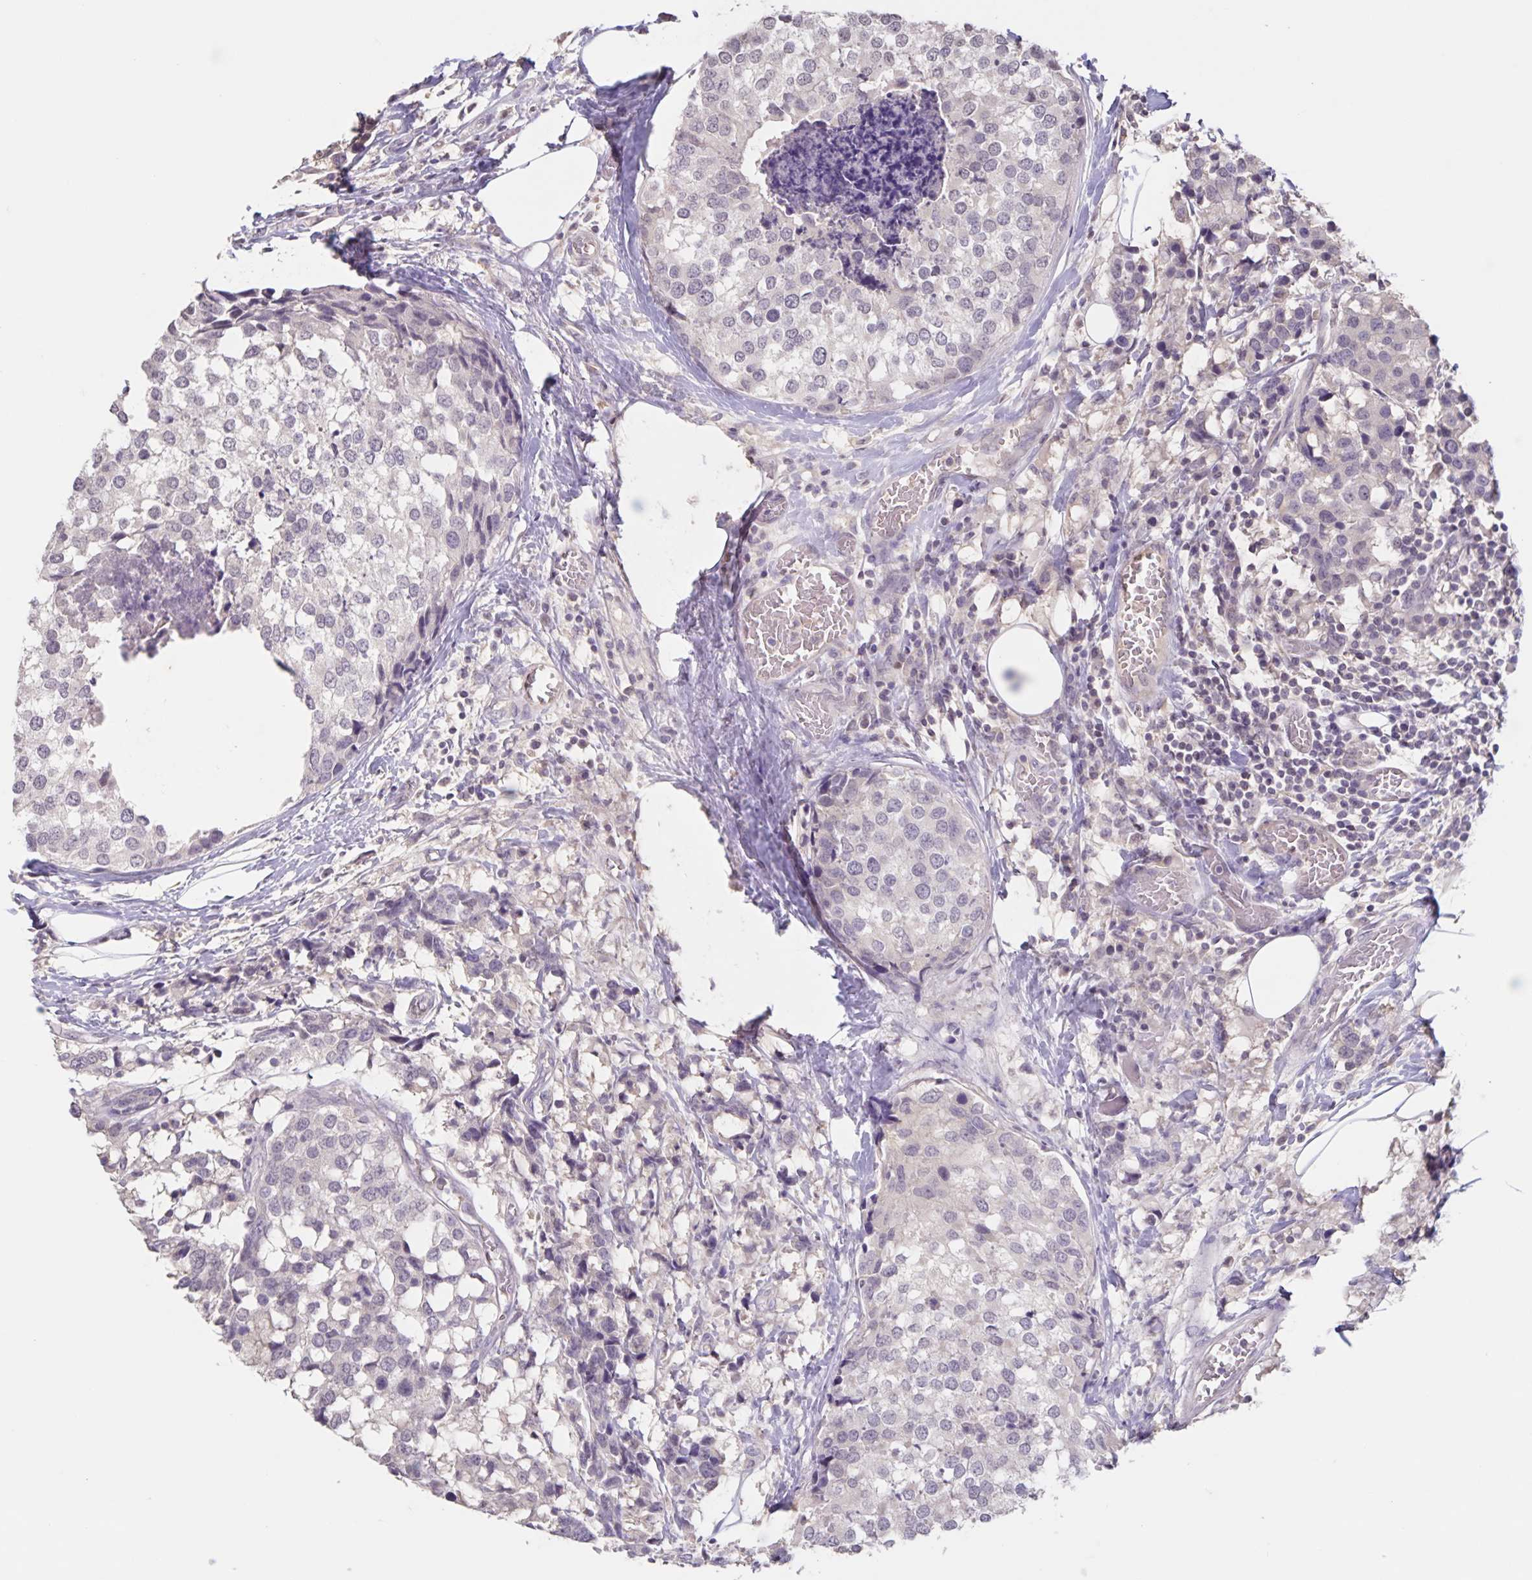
{"staining": {"intensity": "negative", "quantity": "none", "location": "none"}, "tissue": "breast cancer", "cell_type": "Tumor cells", "image_type": "cancer", "snomed": [{"axis": "morphology", "description": "Lobular carcinoma"}, {"axis": "topography", "description": "Breast"}], "caption": "Lobular carcinoma (breast) was stained to show a protein in brown. There is no significant positivity in tumor cells.", "gene": "INSL5", "patient": {"sex": "female", "age": 59}}